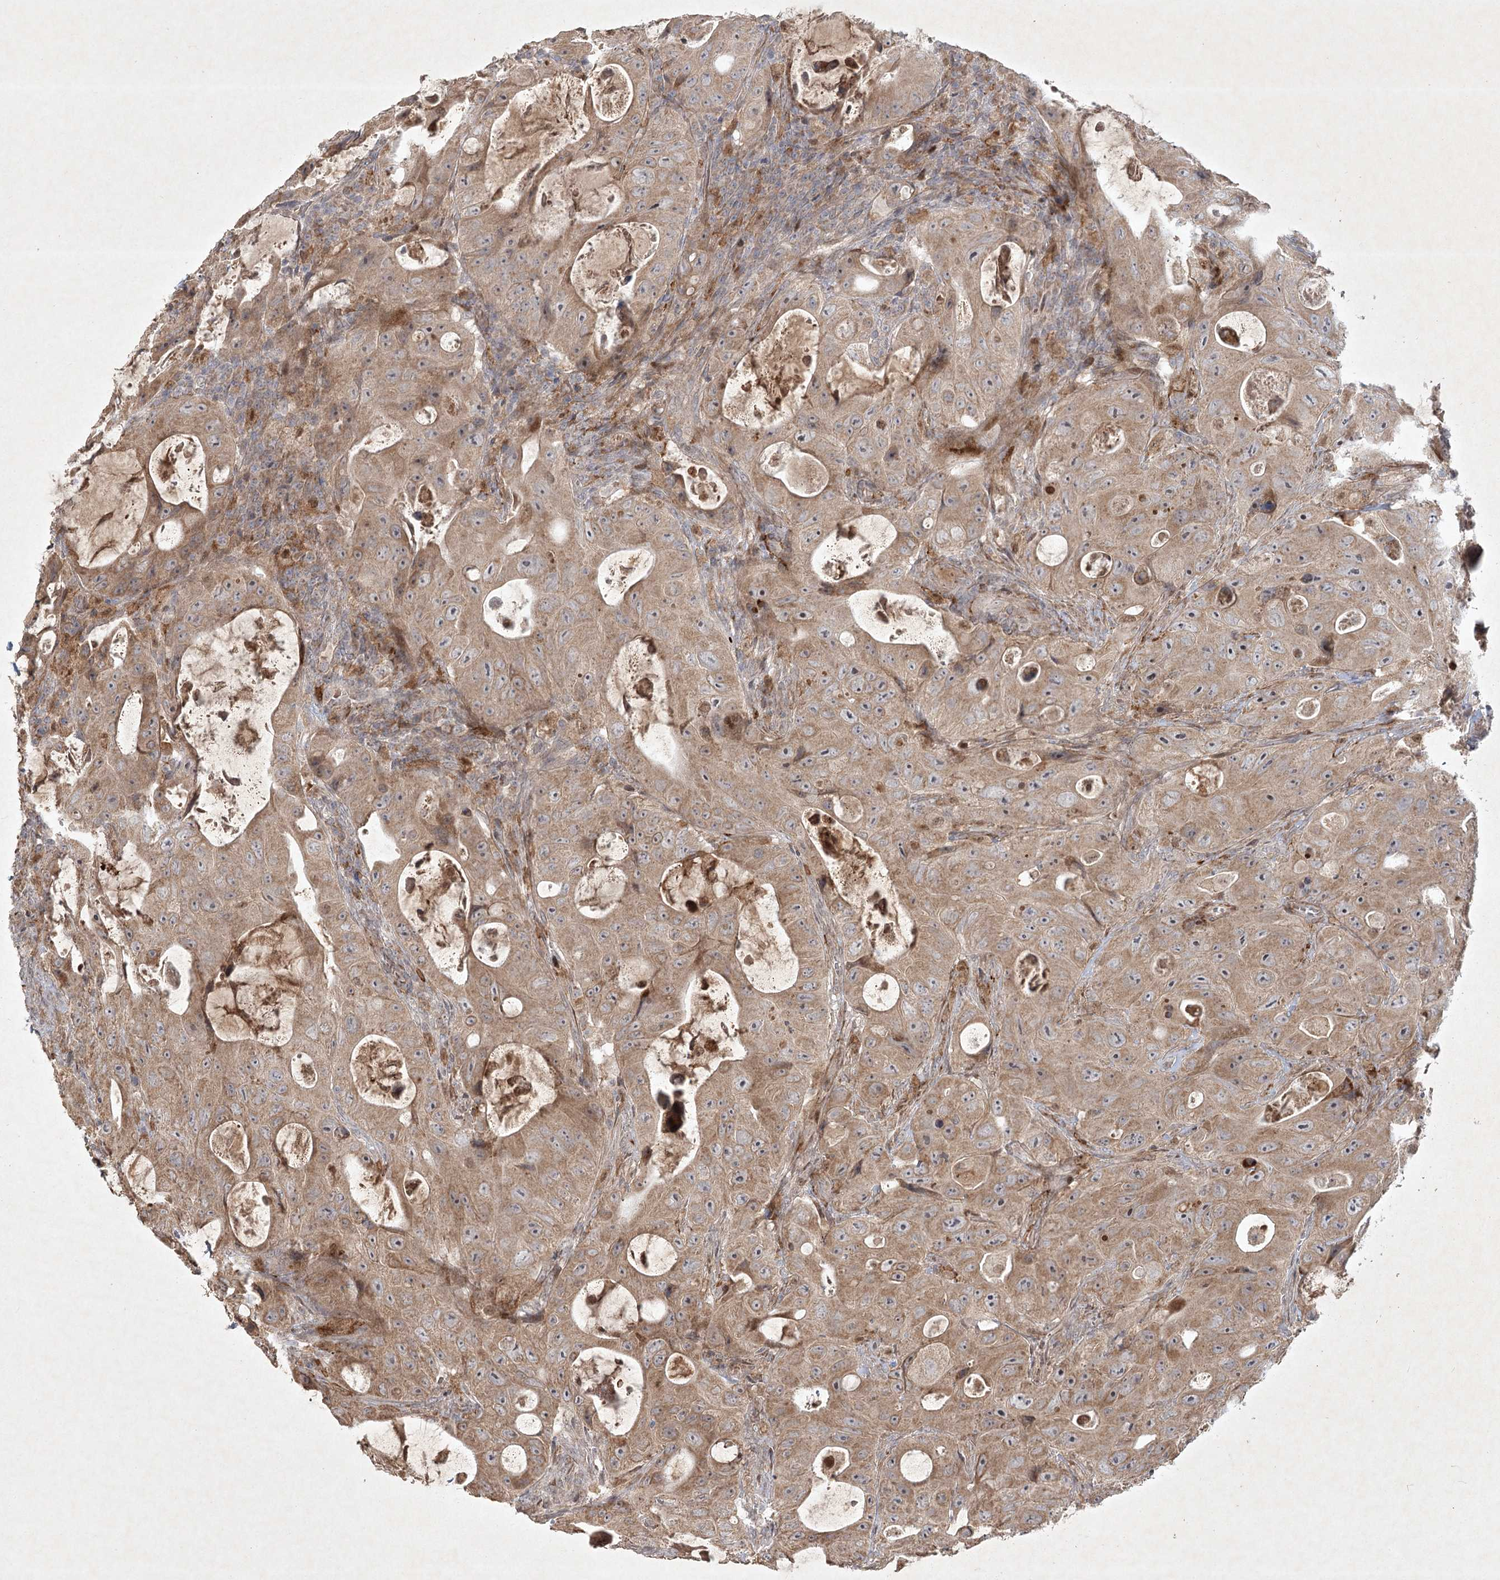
{"staining": {"intensity": "moderate", "quantity": ">75%", "location": "cytoplasmic/membranous,nuclear"}, "tissue": "colorectal cancer", "cell_type": "Tumor cells", "image_type": "cancer", "snomed": [{"axis": "morphology", "description": "Adenocarcinoma, NOS"}, {"axis": "topography", "description": "Colon"}], "caption": "Immunohistochemical staining of colorectal cancer displays moderate cytoplasmic/membranous and nuclear protein positivity in about >75% of tumor cells.", "gene": "KBTBD4", "patient": {"sex": "female", "age": 46}}